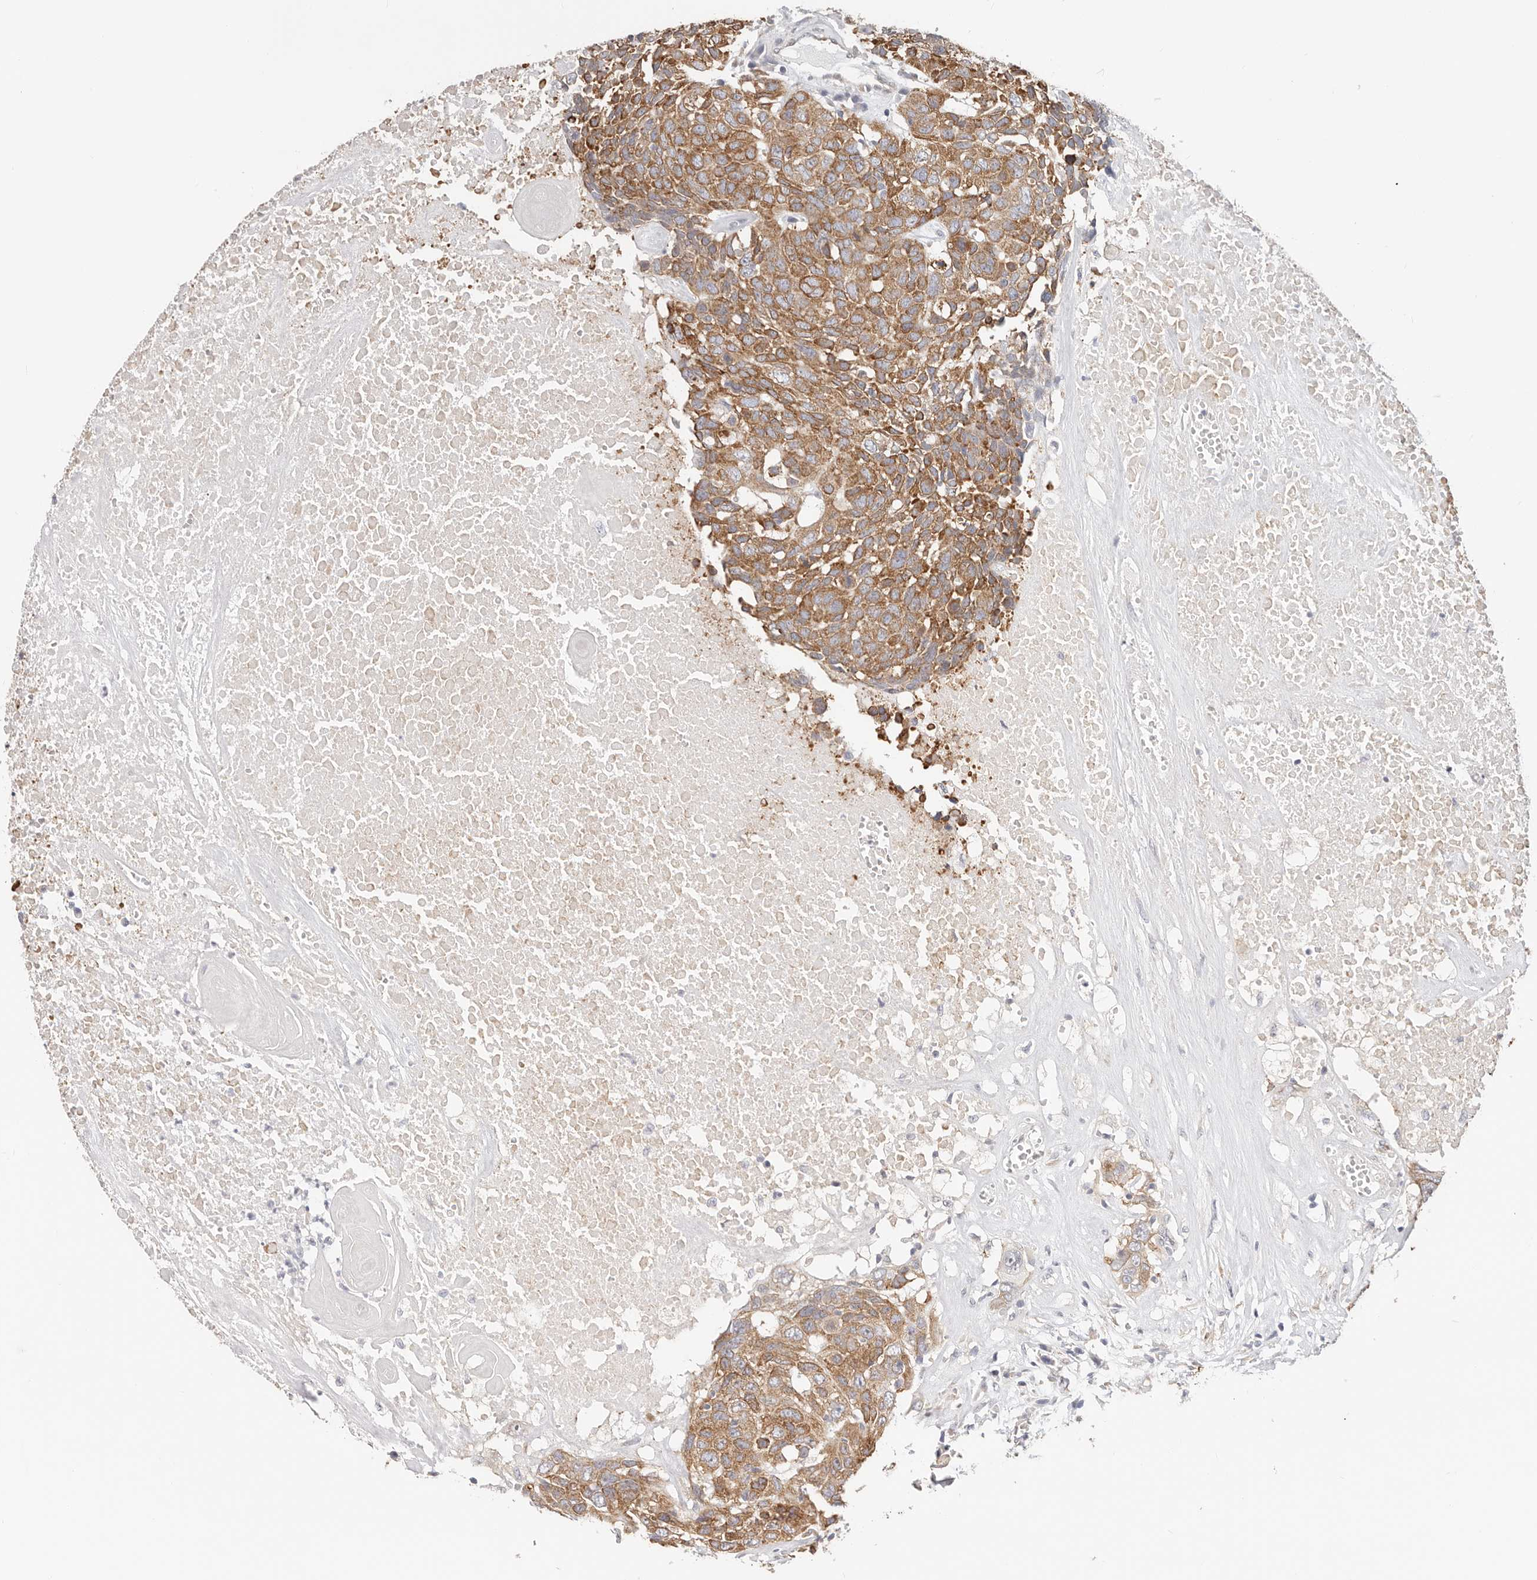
{"staining": {"intensity": "moderate", "quantity": ">75%", "location": "cytoplasmic/membranous"}, "tissue": "head and neck cancer", "cell_type": "Tumor cells", "image_type": "cancer", "snomed": [{"axis": "morphology", "description": "Squamous cell carcinoma, NOS"}, {"axis": "topography", "description": "Head-Neck"}], "caption": "This image shows immunohistochemistry staining of squamous cell carcinoma (head and neck), with medium moderate cytoplasmic/membranous positivity in approximately >75% of tumor cells.", "gene": "AFDN", "patient": {"sex": "male", "age": 66}}